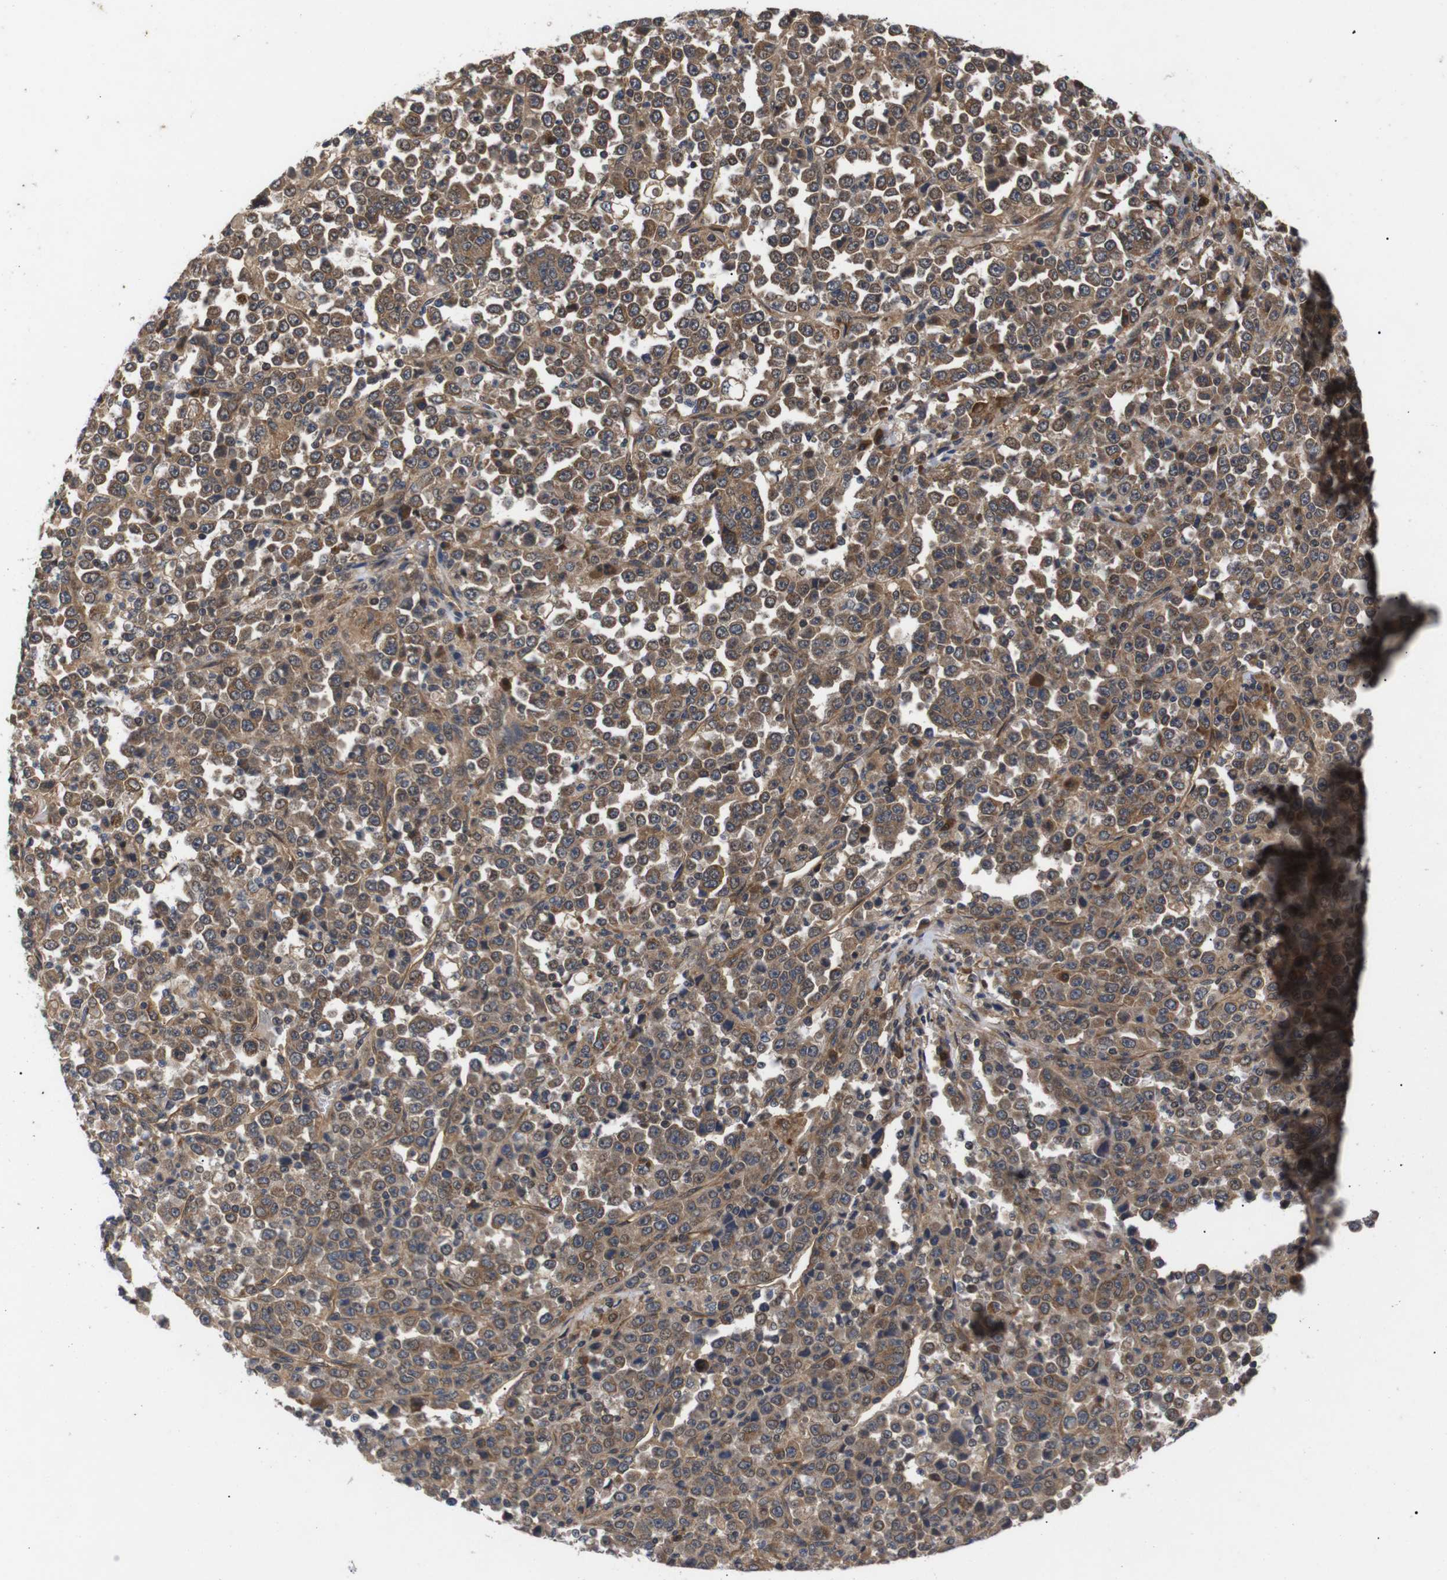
{"staining": {"intensity": "moderate", "quantity": ">75%", "location": "cytoplasmic/membranous"}, "tissue": "stomach cancer", "cell_type": "Tumor cells", "image_type": "cancer", "snomed": [{"axis": "morphology", "description": "Normal tissue, NOS"}, {"axis": "morphology", "description": "Adenocarcinoma, NOS"}, {"axis": "topography", "description": "Stomach, upper"}, {"axis": "topography", "description": "Stomach"}], "caption": "A medium amount of moderate cytoplasmic/membranous expression is appreciated in approximately >75% of tumor cells in stomach cancer tissue.", "gene": "RIPK1", "patient": {"sex": "male", "age": 59}}